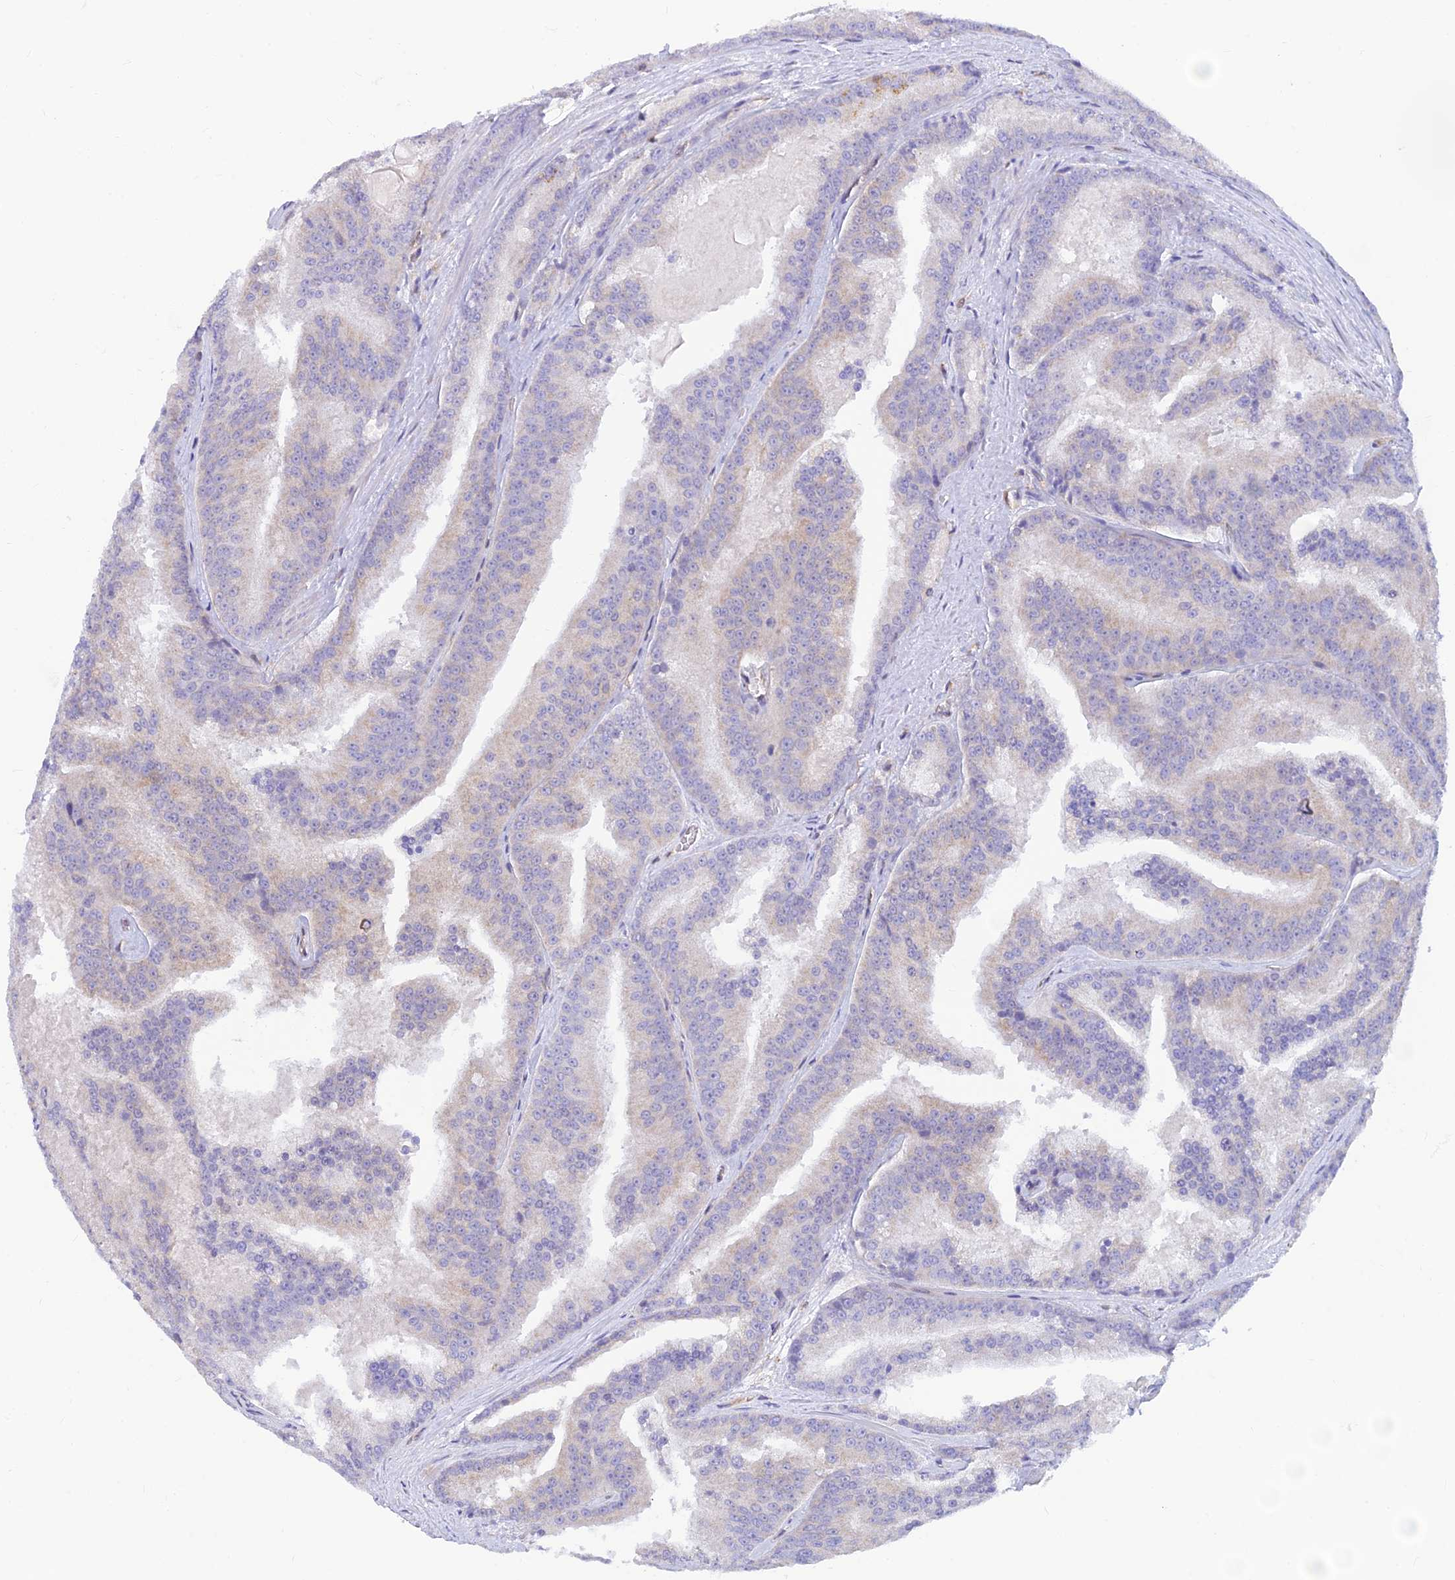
{"staining": {"intensity": "negative", "quantity": "none", "location": "none"}, "tissue": "prostate cancer", "cell_type": "Tumor cells", "image_type": "cancer", "snomed": [{"axis": "morphology", "description": "Adenocarcinoma, High grade"}, {"axis": "topography", "description": "Prostate"}], "caption": "Immunohistochemistry histopathology image of human prostate cancer (high-grade adenocarcinoma) stained for a protein (brown), which demonstrates no positivity in tumor cells.", "gene": "LYSMD2", "patient": {"sex": "male", "age": 61}}